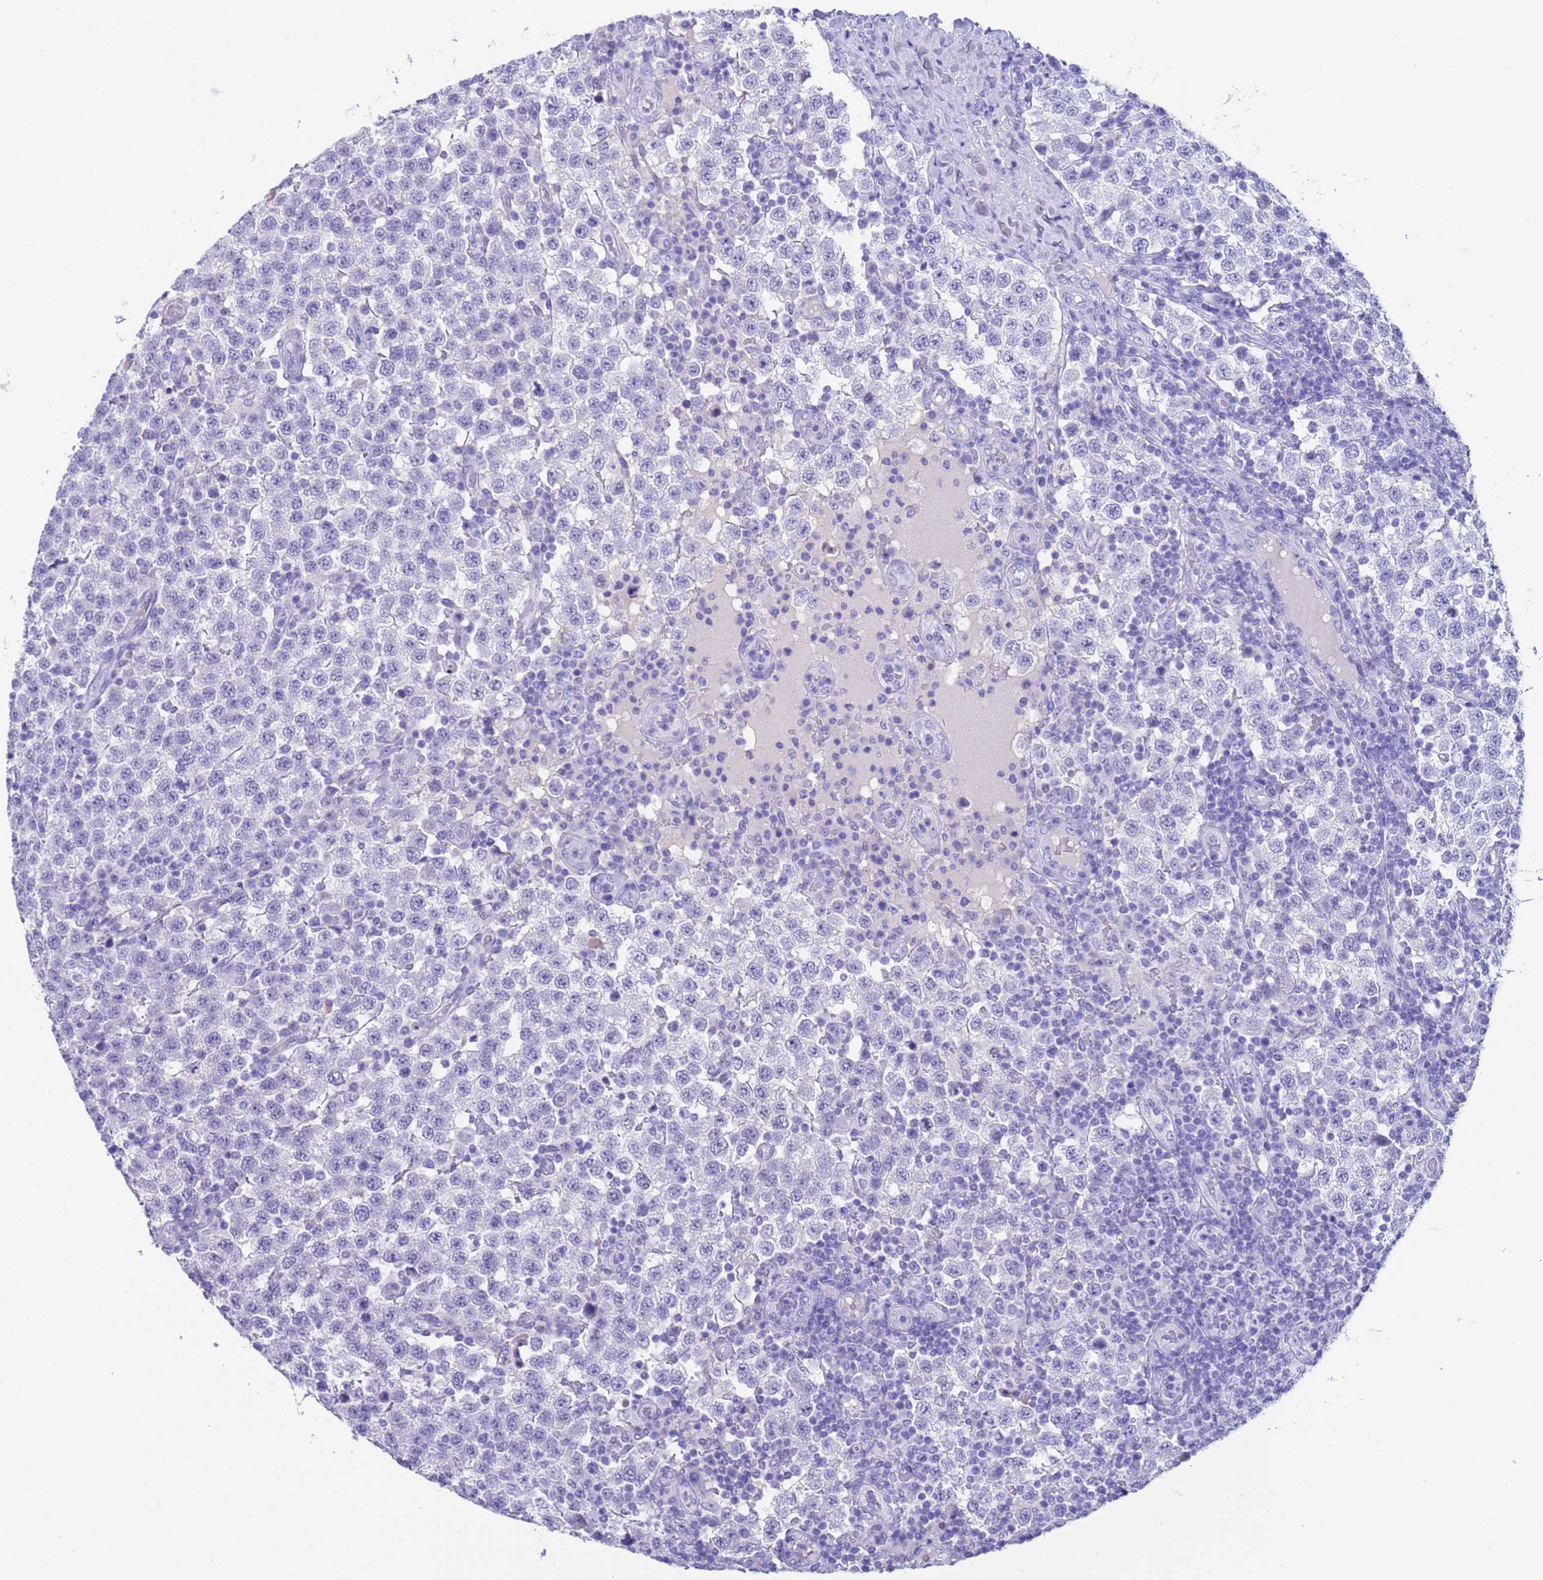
{"staining": {"intensity": "negative", "quantity": "none", "location": "none"}, "tissue": "testis cancer", "cell_type": "Tumor cells", "image_type": "cancer", "snomed": [{"axis": "morphology", "description": "Seminoma, NOS"}, {"axis": "topography", "description": "Testis"}], "caption": "Human testis seminoma stained for a protein using immunohistochemistry (IHC) reveals no expression in tumor cells.", "gene": "CKM", "patient": {"sex": "male", "age": 34}}